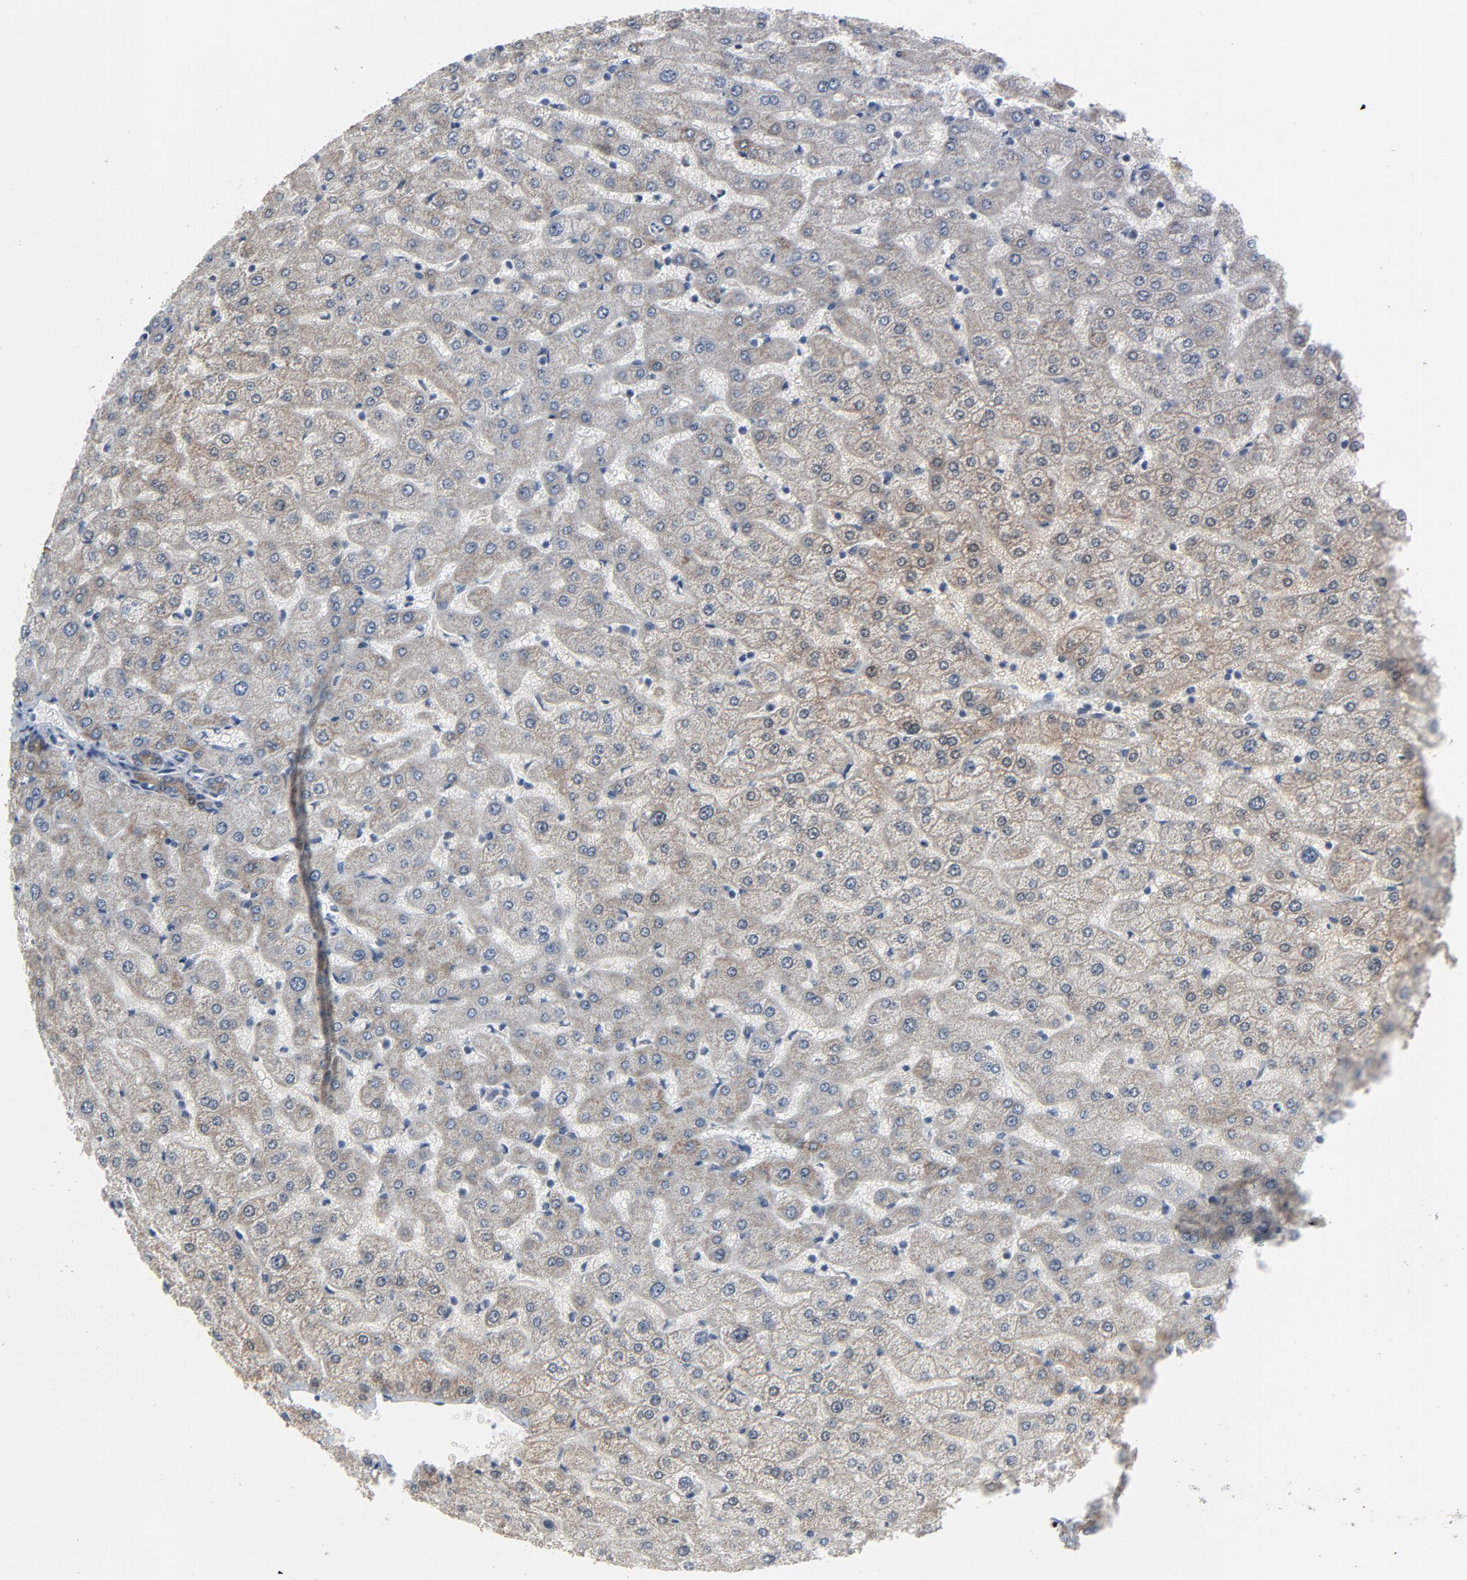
{"staining": {"intensity": "weak", "quantity": "25%-75%", "location": "cytoplasmic/membranous"}, "tissue": "liver", "cell_type": "Cholangiocytes", "image_type": "normal", "snomed": [{"axis": "morphology", "description": "Normal tissue, NOS"}, {"axis": "morphology", "description": "Fibrosis, NOS"}, {"axis": "topography", "description": "Liver"}], "caption": "Protein staining reveals weak cytoplasmic/membranous positivity in about 25%-75% of cholangiocytes in benign liver.", "gene": "GPX2", "patient": {"sex": "female", "age": 29}}